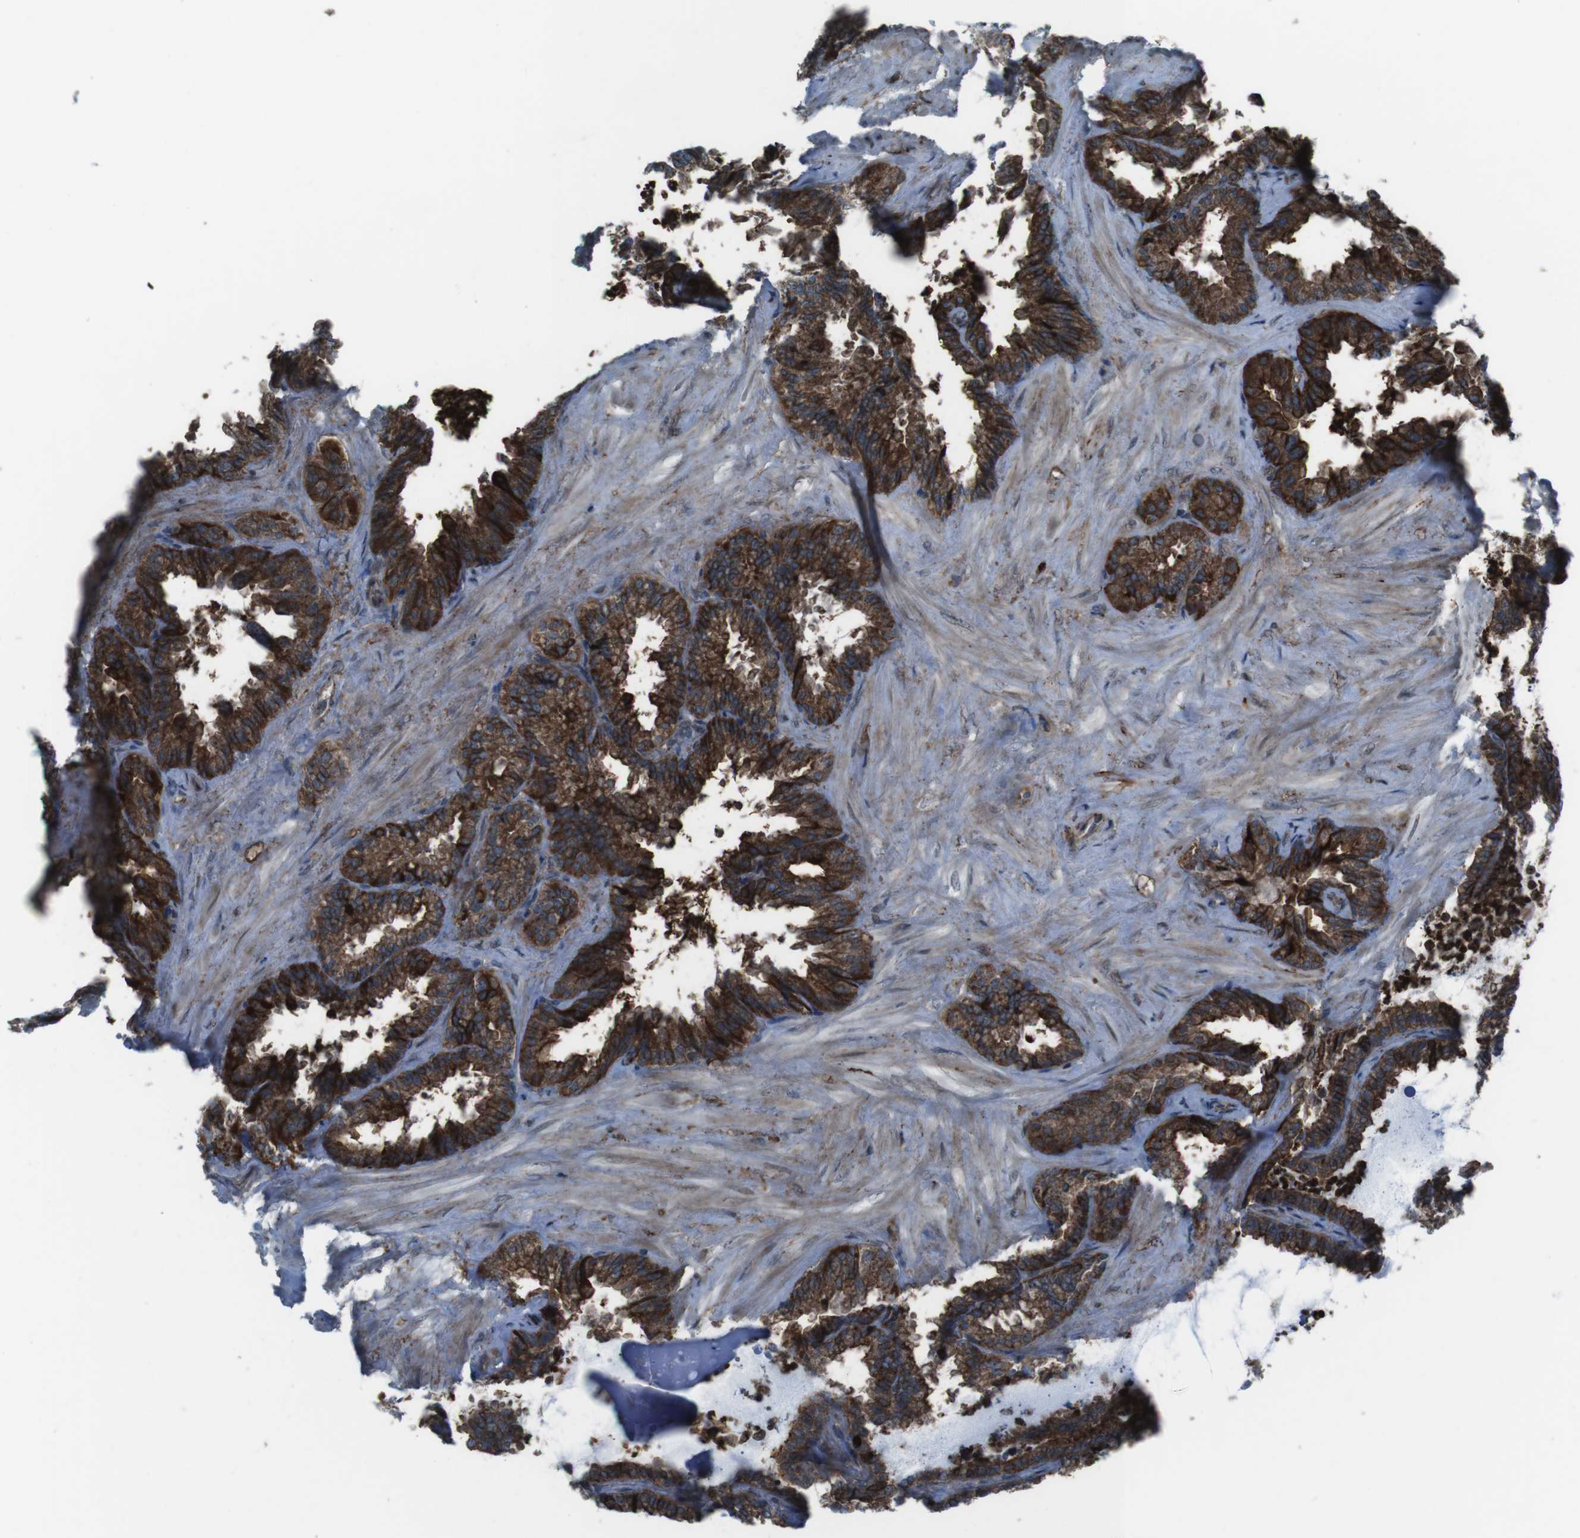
{"staining": {"intensity": "strong", "quantity": ">75%", "location": "cytoplasmic/membranous"}, "tissue": "seminal vesicle", "cell_type": "Glandular cells", "image_type": "normal", "snomed": [{"axis": "morphology", "description": "Normal tissue, NOS"}, {"axis": "topography", "description": "Seminal veicle"}], "caption": "IHC staining of normal seminal vesicle, which shows high levels of strong cytoplasmic/membranous expression in approximately >75% of glandular cells indicating strong cytoplasmic/membranous protein expression. The staining was performed using DAB (3,3'-diaminobenzidine) (brown) for protein detection and nuclei were counterstained in hematoxylin (blue).", "gene": "GDF10", "patient": {"sex": "male", "age": 46}}